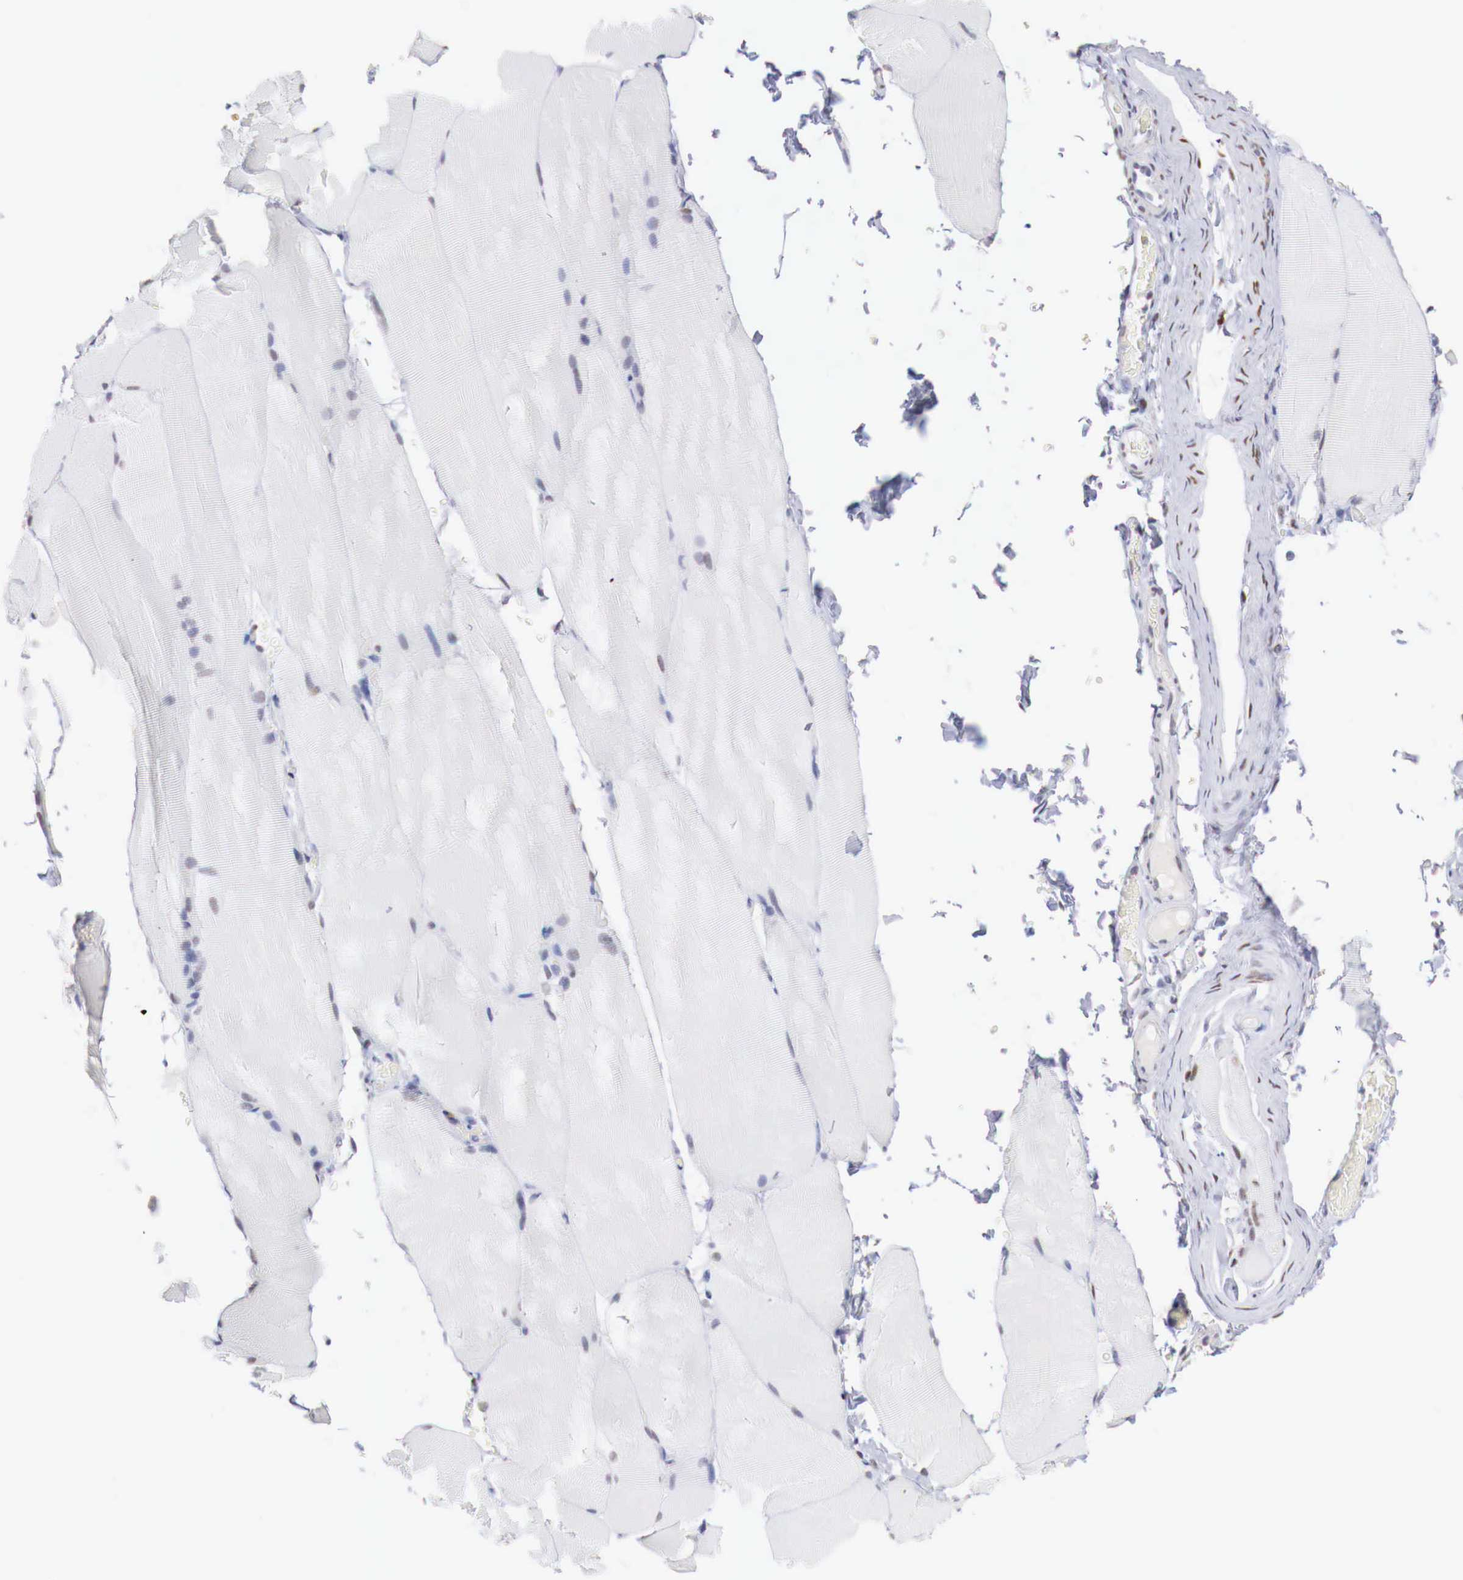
{"staining": {"intensity": "negative", "quantity": "none", "location": "none"}, "tissue": "skeletal muscle", "cell_type": "Myocytes", "image_type": "normal", "snomed": [{"axis": "morphology", "description": "Normal tissue, NOS"}, {"axis": "topography", "description": "Skeletal muscle"}], "caption": "Immunohistochemistry histopathology image of normal human skeletal muscle stained for a protein (brown), which shows no staining in myocytes.", "gene": "FOXP2", "patient": {"sex": "male", "age": 71}}